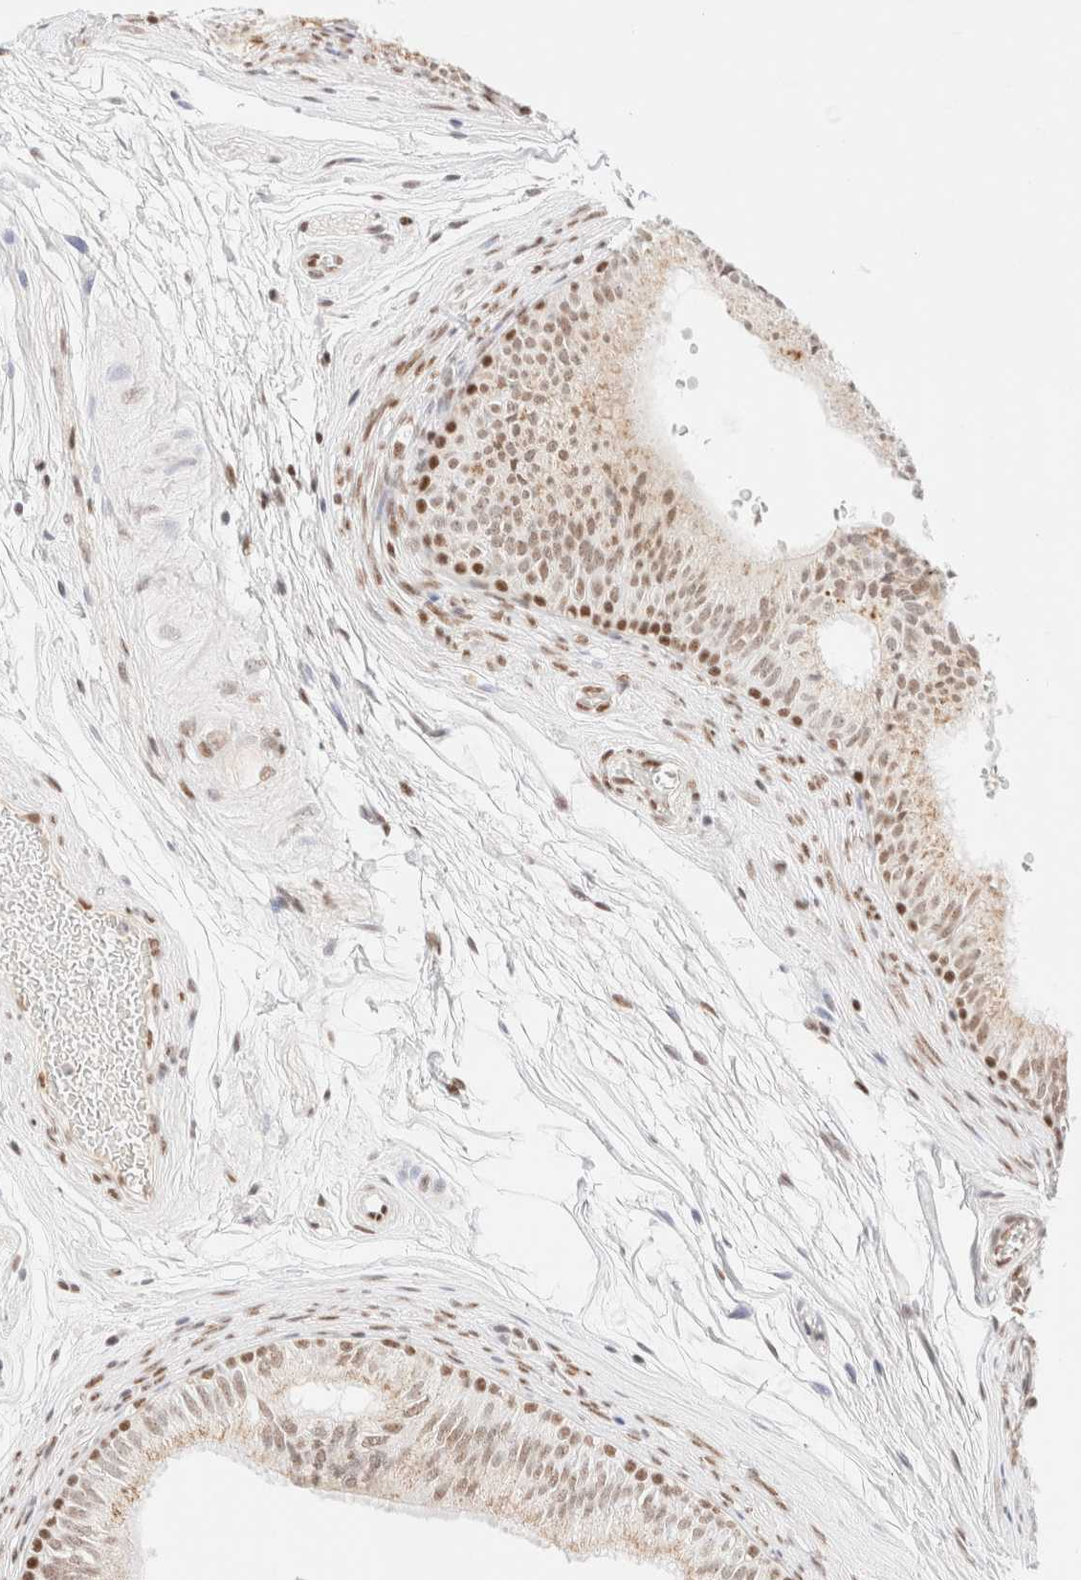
{"staining": {"intensity": "moderate", "quantity": ">75%", "location": "cytoplasmic/membranous,nuclear"}, "tissue": "epididymis", "cell_type": "Glandular cells", "image_type": "normal", "snomed": [{"axis": "morphology", "description": "Normal tissue, NOS"}, {"axis": "topography", "description": "Epididymis"}], "caption": "An immunohistochemistry (IHC) micrograph of benign tissue is shown. Protein staining in brown labels moderate cytoplasmic/membranous,nuclear positivity in epididymis within glandular cells.", "gene": "CIC", "patient": {"sex": "male", "age": 36}}